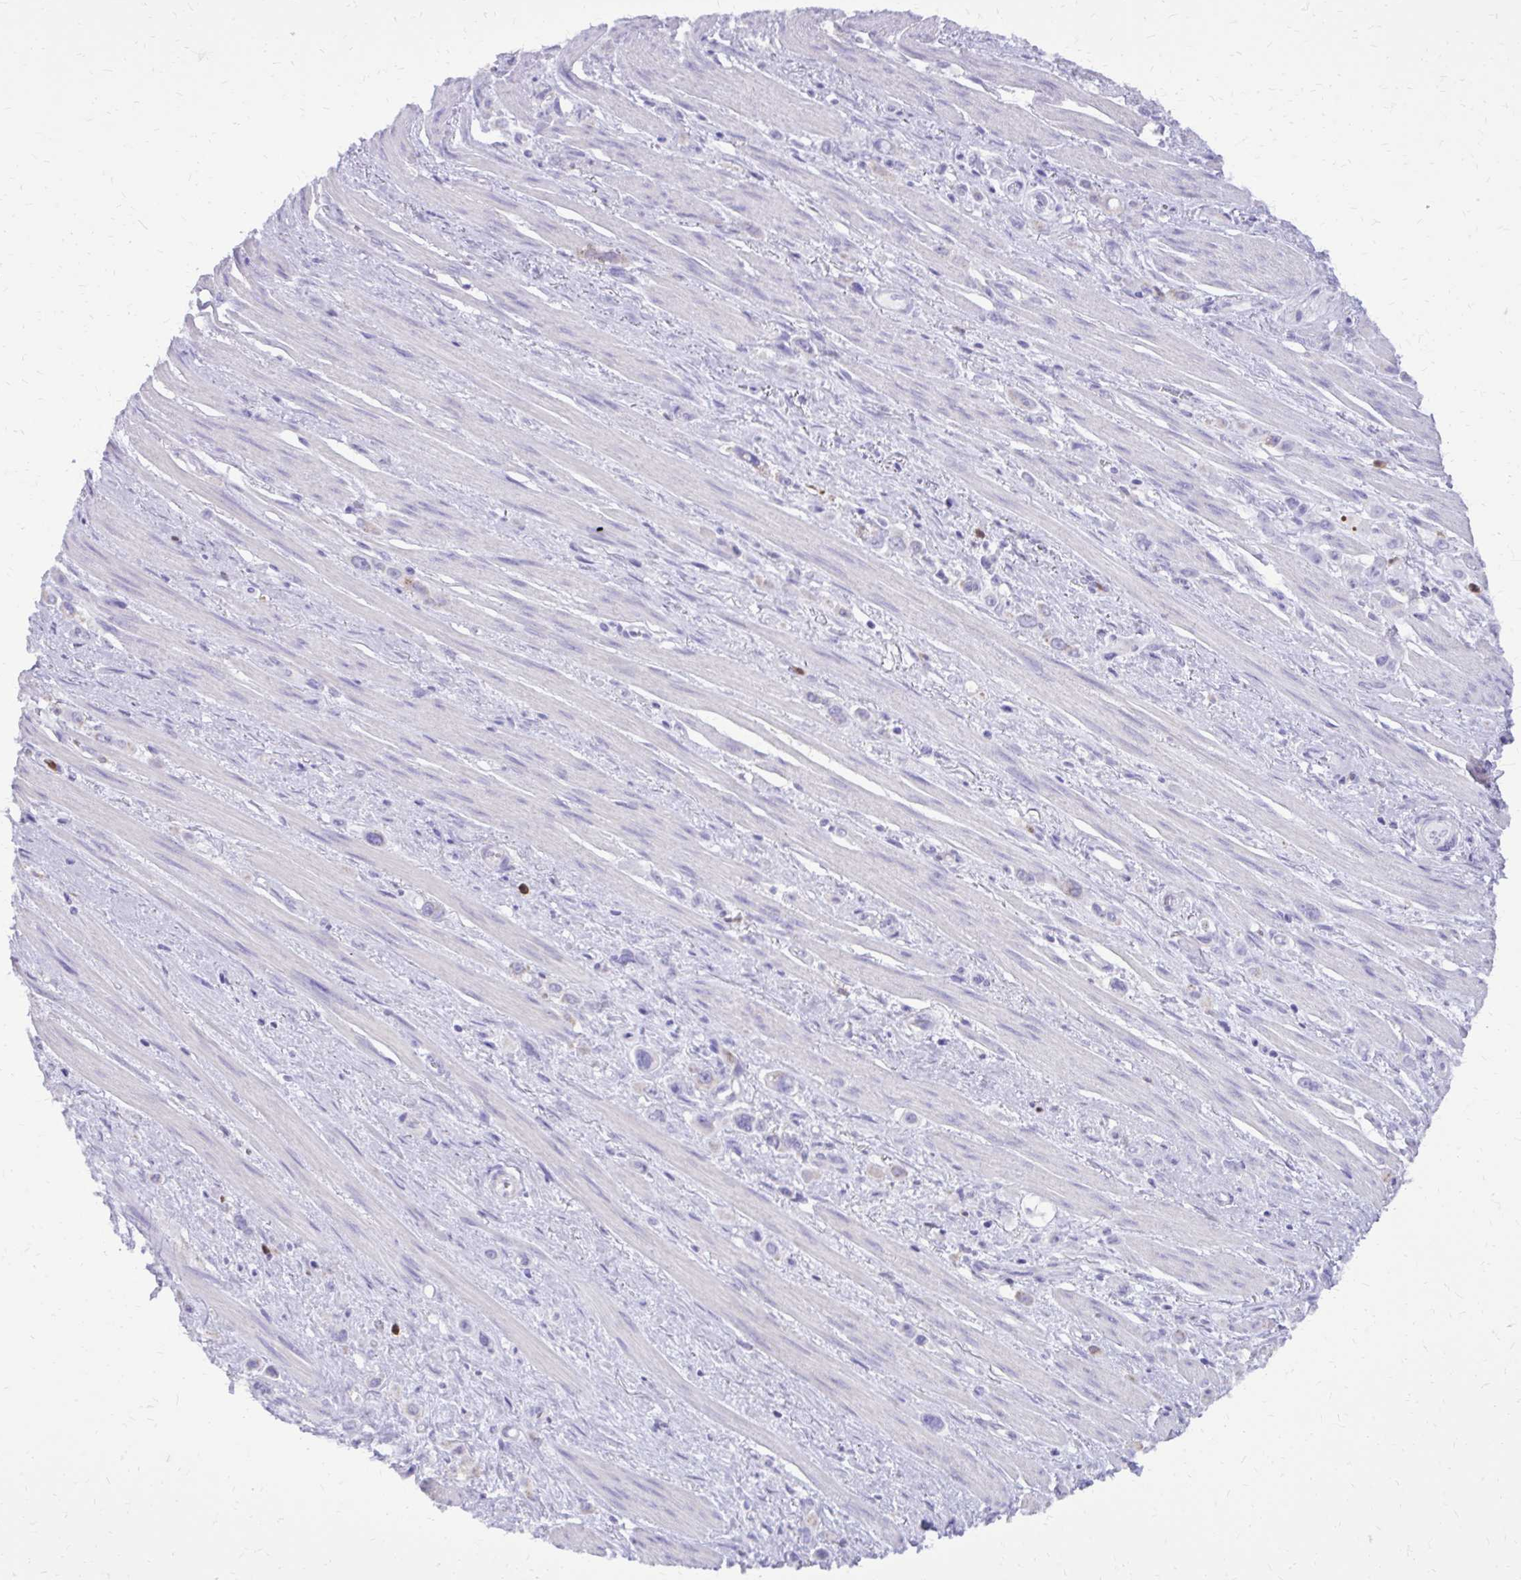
{"staining": {"intensity": "negative", "quantity": "none", "location": "none"}, "tissue": "stomach cancer", "cell_type": "Tumor cells", "image_type": "cancer", "snomed": [{"axis": "morphology", "description": "Adenocarcinoma, NOS"}, {"axis": "topography", "description": "Stomach, upper"}], "caption": "Immunohistochemical staining of adenocarcinoma (stomach) exhibits no significant staining in tumor cells.", "gene": "CAT", "patient": {"sex": "male", "age": 75}}